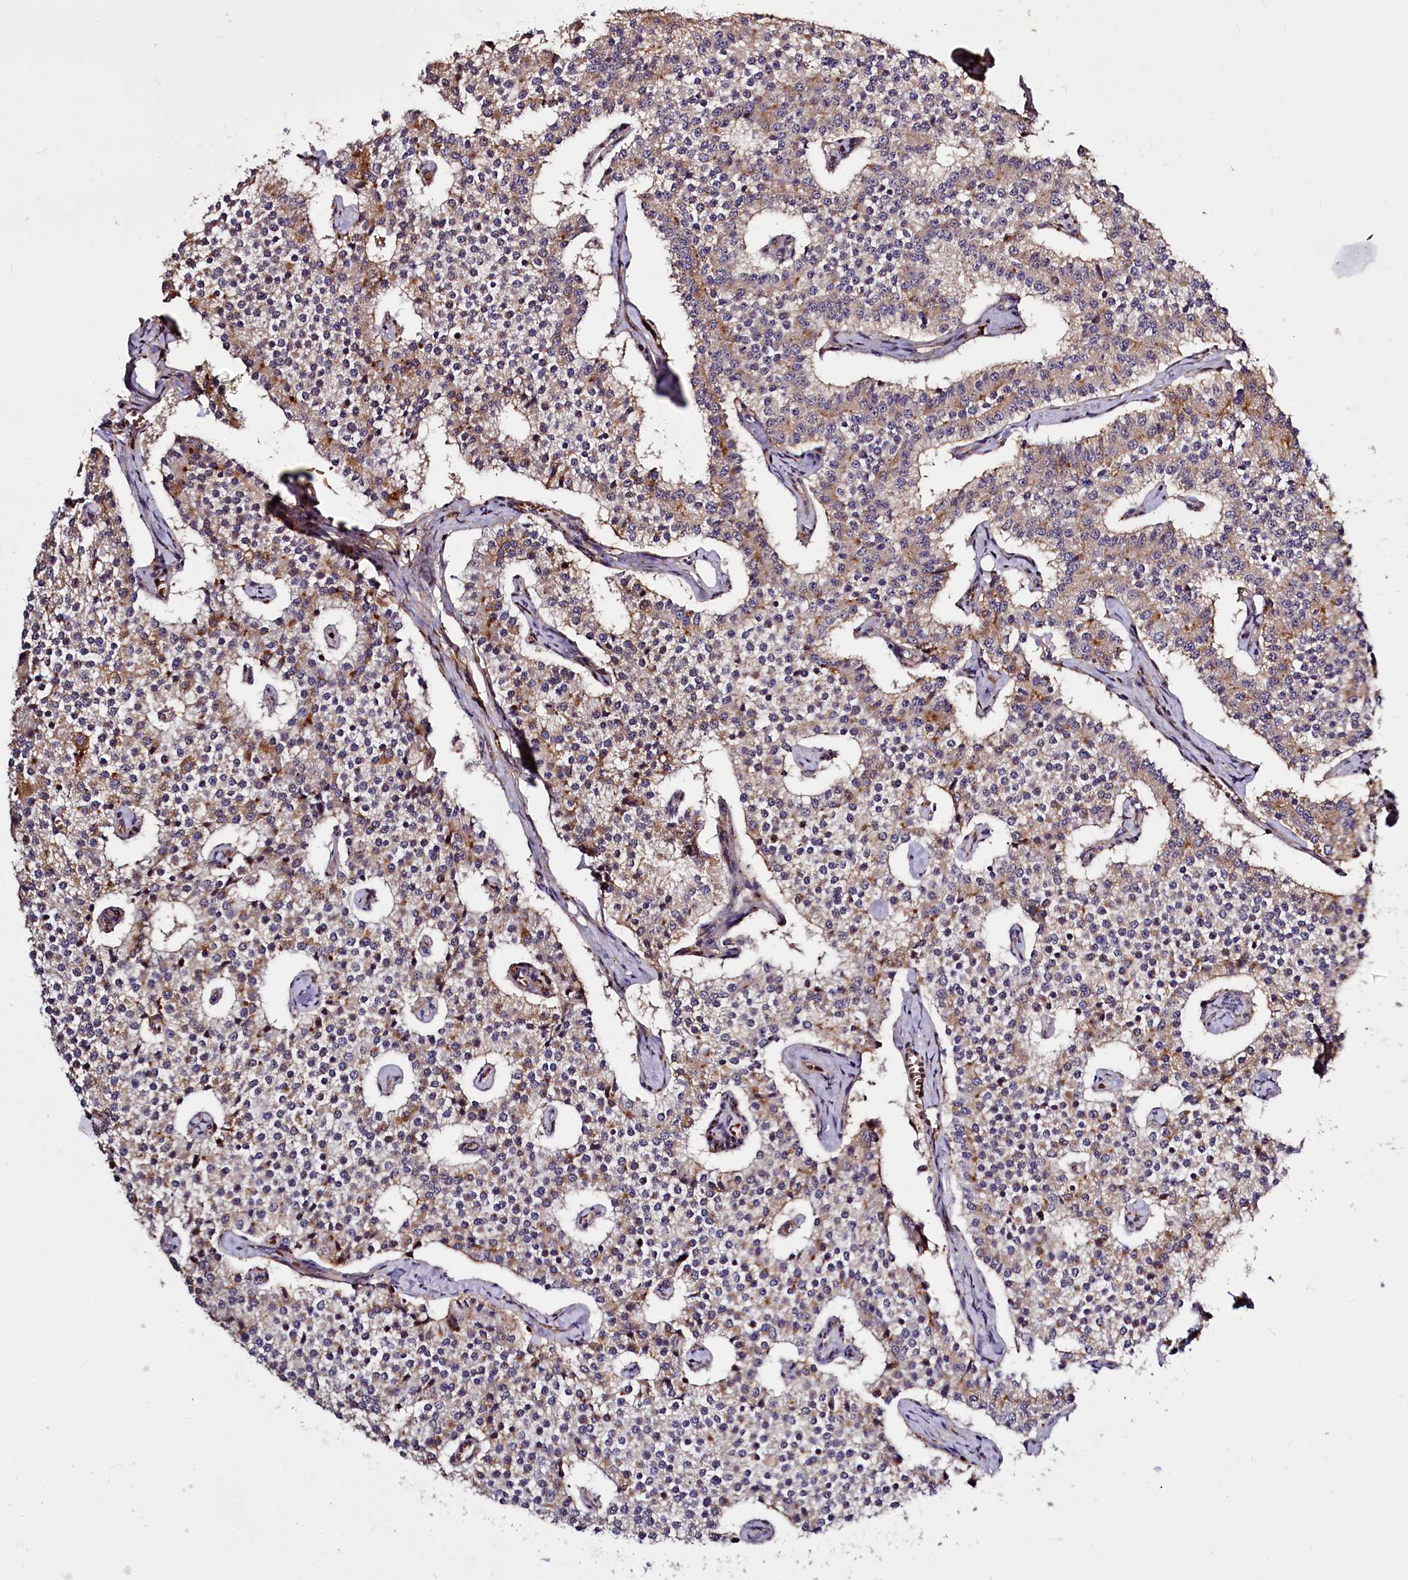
{"staining": {"intensity": "moderate", "quantity": "25%-75%", "location": "cytoplasmic/membranous"}, "tissue": "carcinoid", "cell_type": "Tumor cells", "image_type": "cancer", "snomed": [{"axis": "morphology", "description": "Carcinoid, malignant, NOS"}, {"axis": "topography", "description": "Colon"}], "caption": "The photomicrograph reveals immunohistochemical staining of carcinoid. There is moderate cytoplasmic/membranous expression is seen in about 25%-75% of tumor cells.", "gene": "ATG101", "patient": {"sex": "female", "age": 52}}